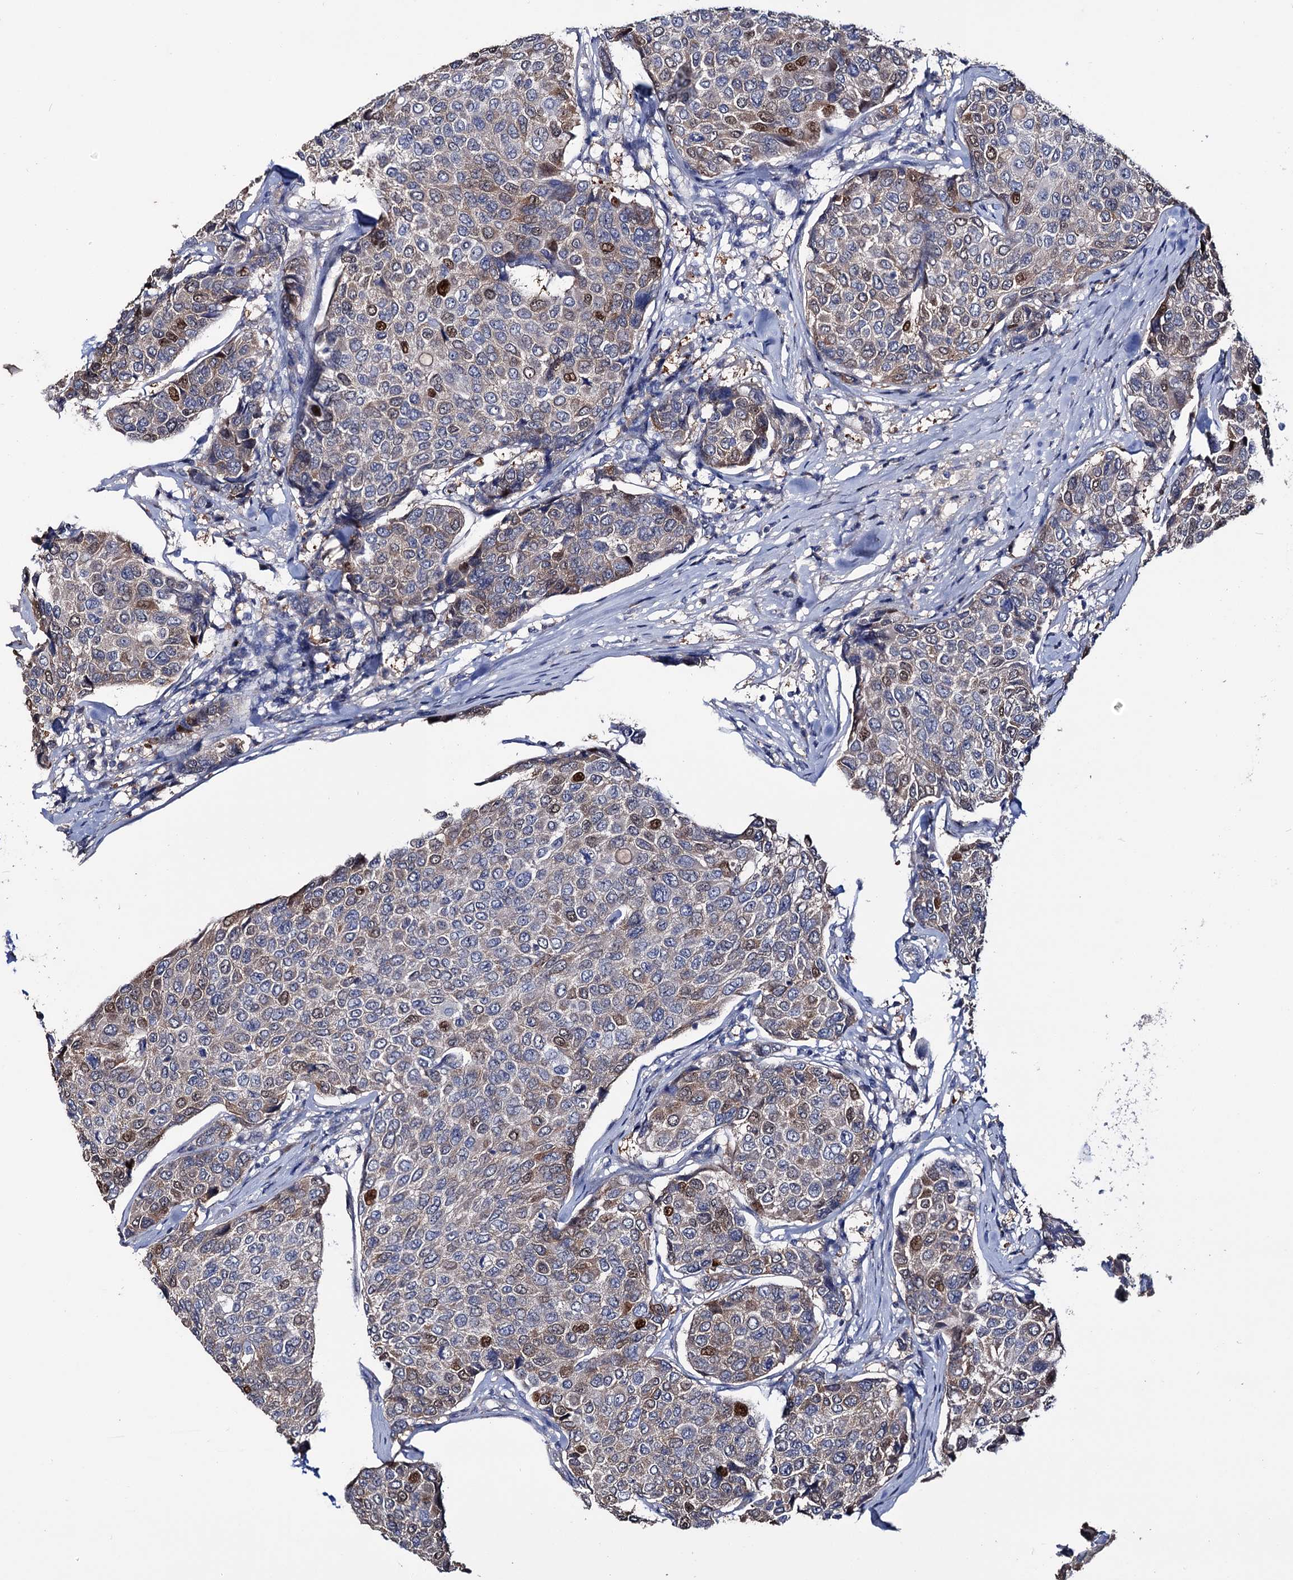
{"staining": {"intensity": "moderate", "quantity": "<25%", "location": "nuclear"}, "tissue": "breast cancer", "cell_type": "Tumor cells", "image_type": "cancer", "snomed": [{"axis": "morphology", "description": "Duct carcinoma"}, {"axis": "topography", "description": "Breast"}], "caption": "About <25% of tumor cells in human infiltrating ductal carcinoma (breast) show moderate nuclear protein staining as visualized by brown immunohistochemical staining.", "gene": "EPB41L5", "patient": {"sex": "female", "age": 55}}